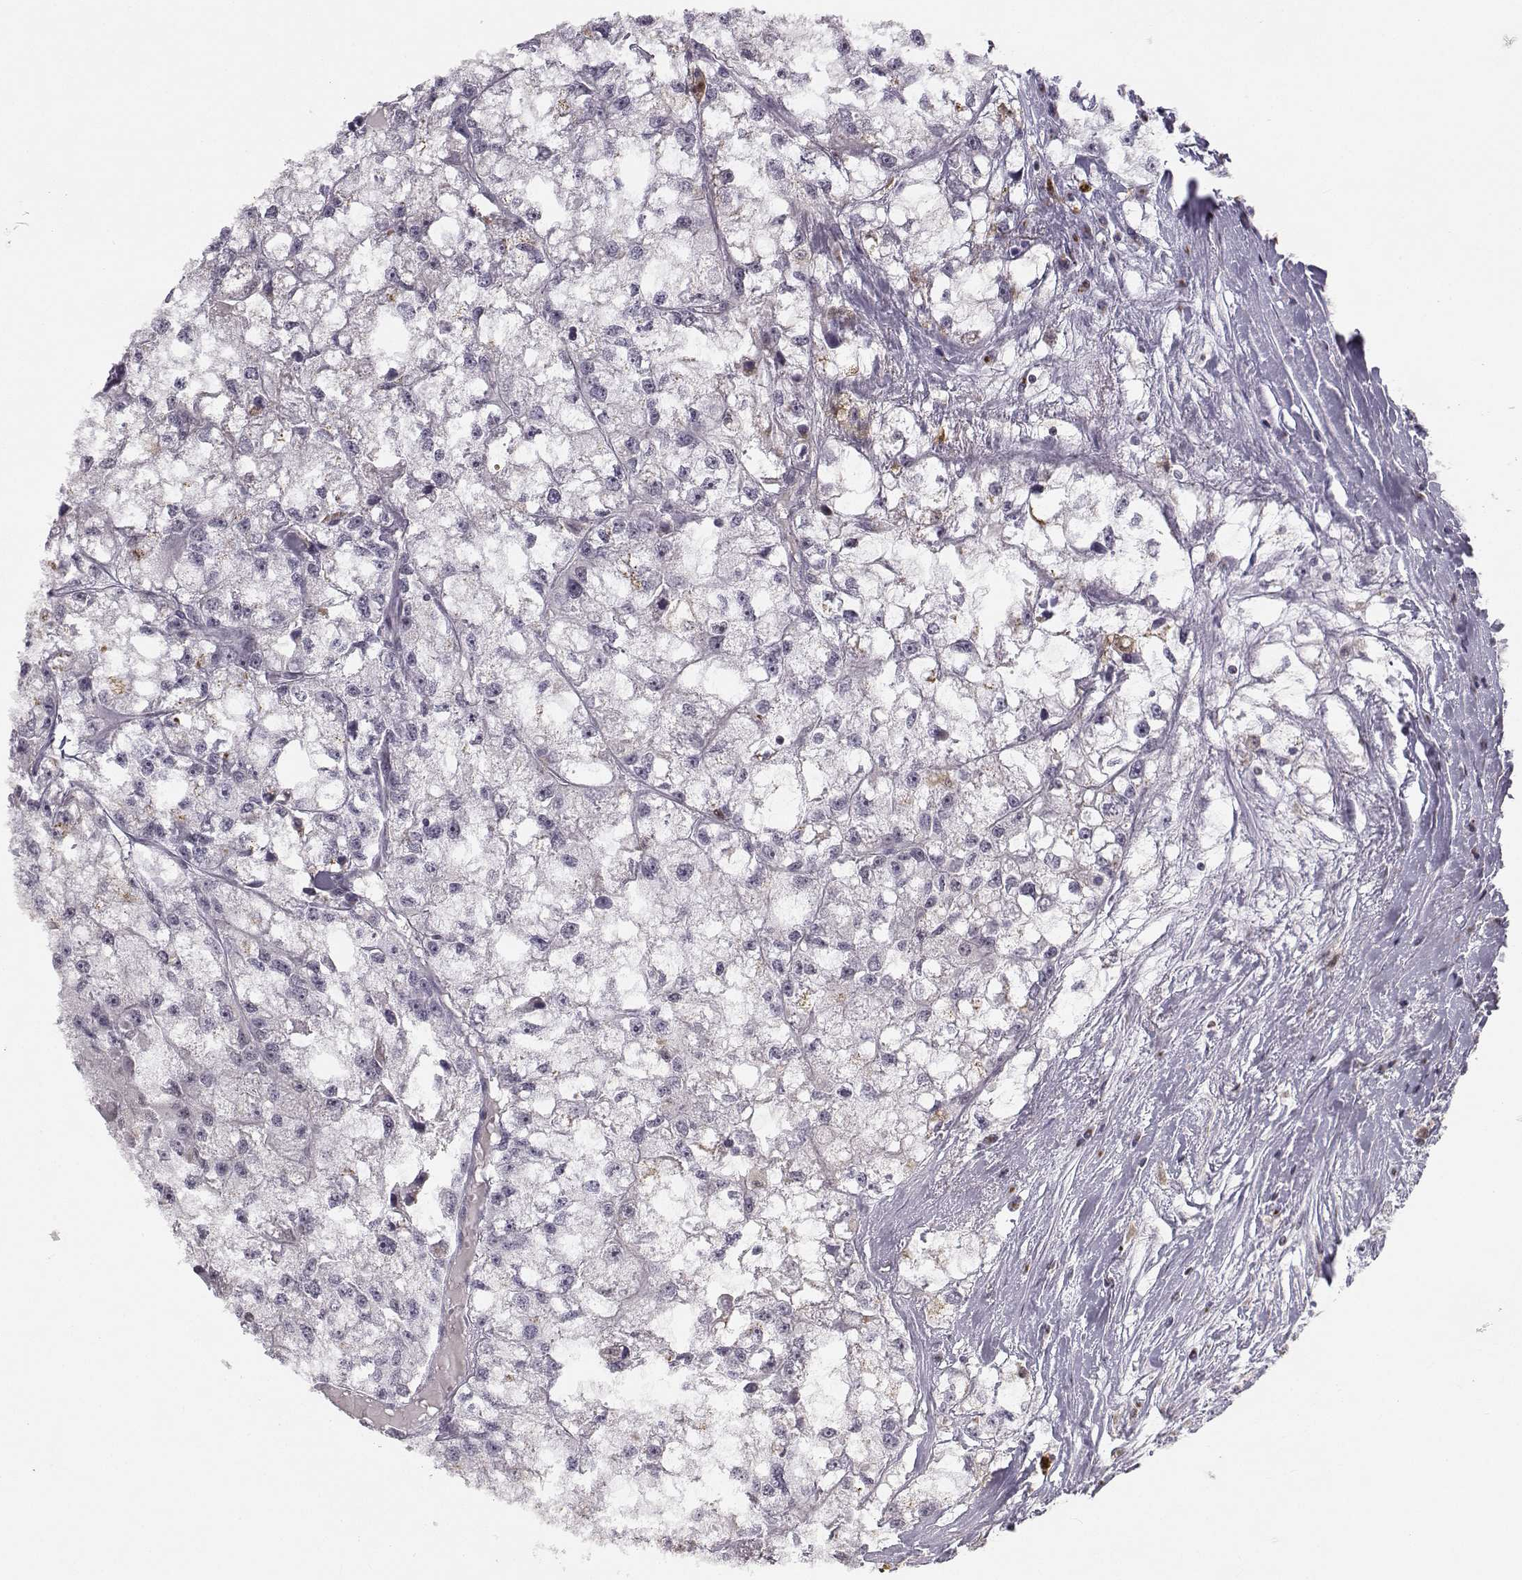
{"staining": {"intensity": "weak", "quantity": "<25%", "location": "cytoplasmic/membranous"}, "tissue": "renal cancer", "cell_type": "Tumor cells", "image_type": "cancer", "snomed": [{"axis": "morphology", "description": "Adenocarcinoma, NOS"}, {"axis": "topography", "description": "Kidney"}], "caption": "Renal cancer was stained to show a protein in brown. There is no significant staining in tumor cells. (Brightfield microscopy of DAB IHC at high magnification).", "gene": "HTR7", "patient": {"sex": "male", "age": 56}}